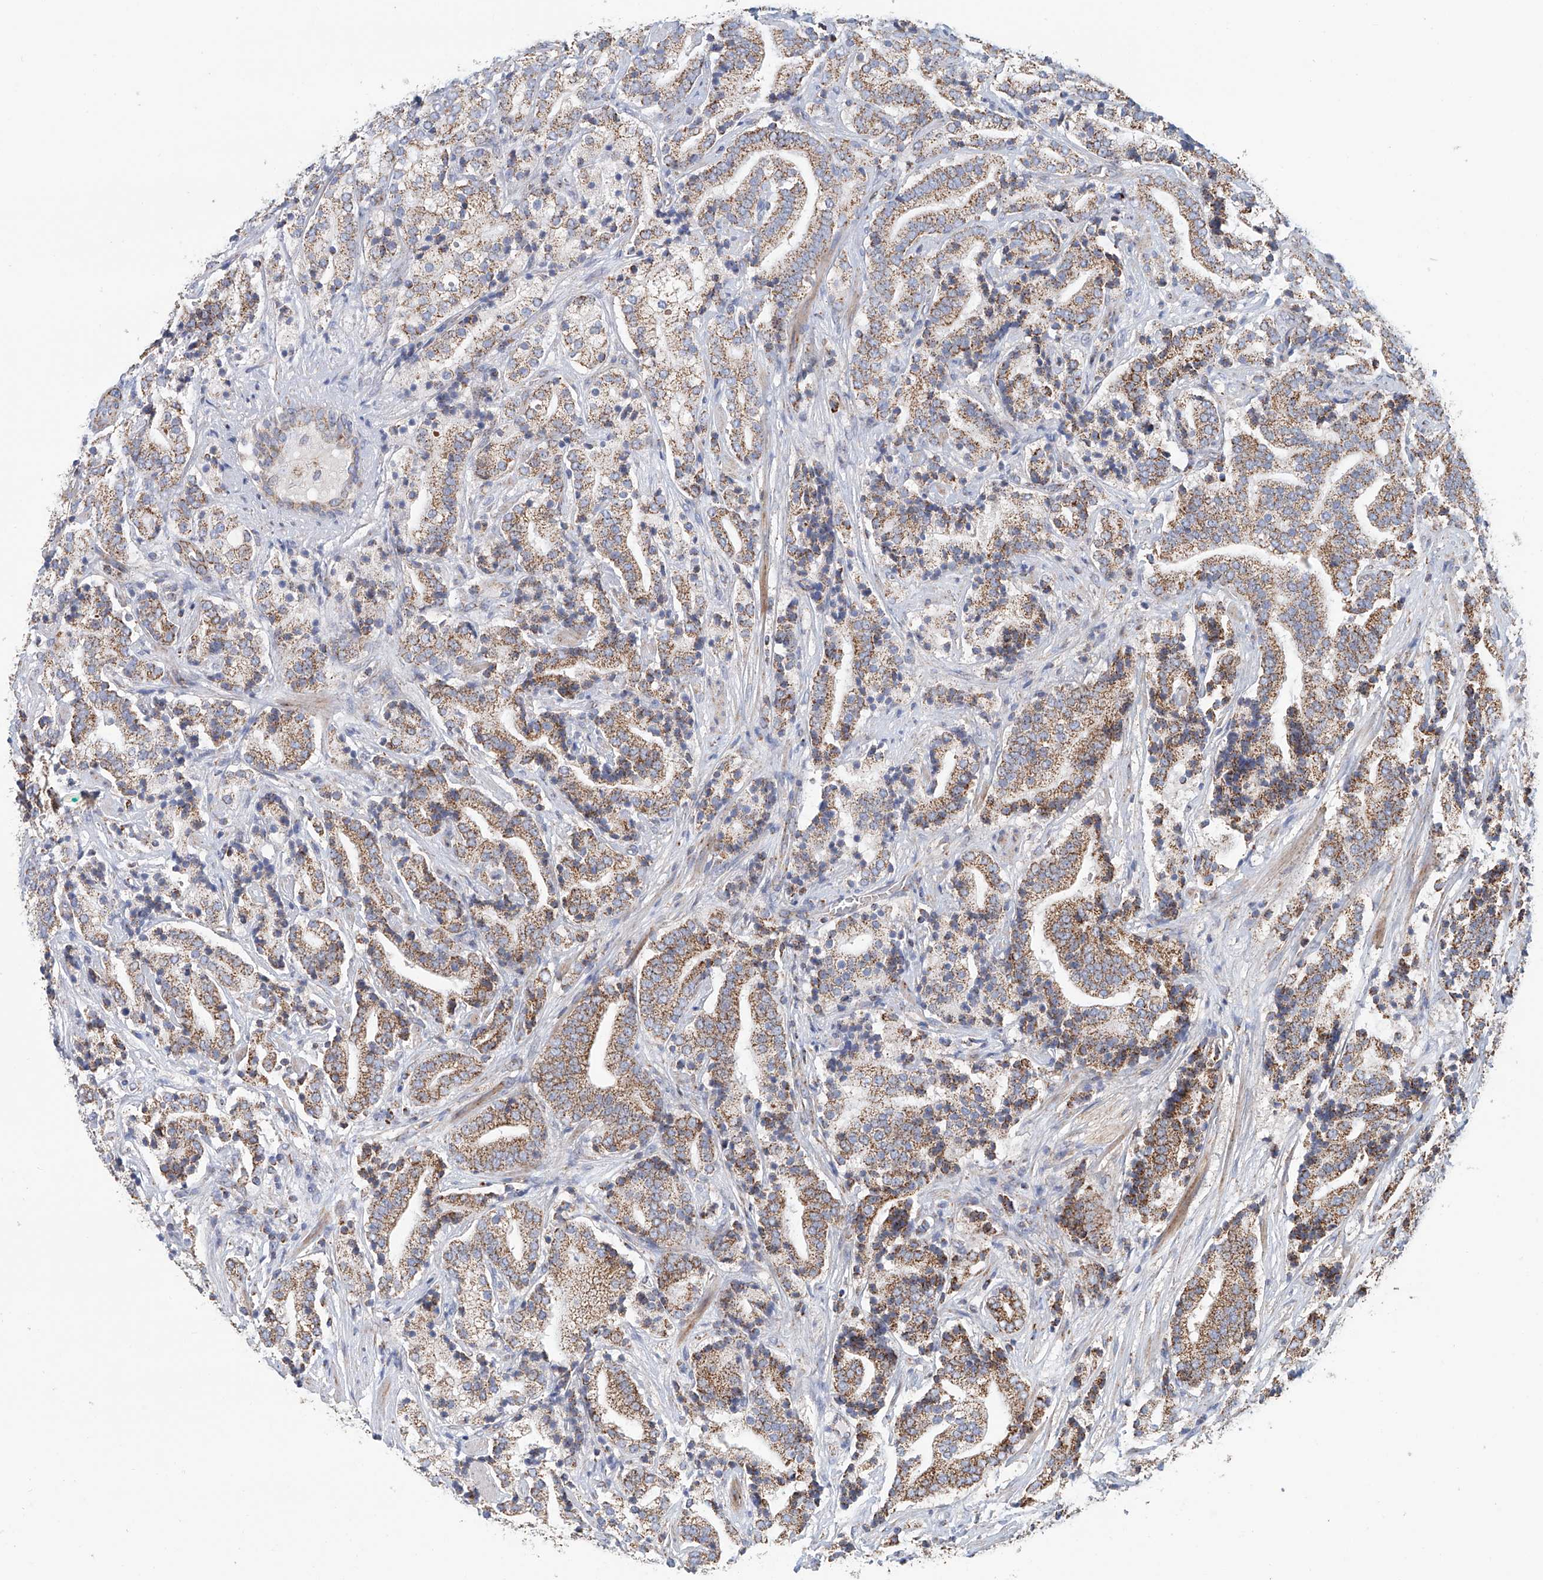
{"staining": {"intensity": "moderate", "quantity": ">75%", "location": "cytoplasmic/membranous"}, "tissue": "prostate cancer", "cell_type": "Tumor cells", "image_type": "cancer", "snomed": [{"axis": "morphology", "description": "Adenocarcinoma, High grade"}, {"axis": "topography", "description": "Prostate"}], "caption": "Prostate high-grade adenocarcinoma stained for a protein demonstrates moderate cytoplasmic/membranous positivity in tumor cells.", "gene": "MCL1", "patient": {"sex": "male", "age": 57}}